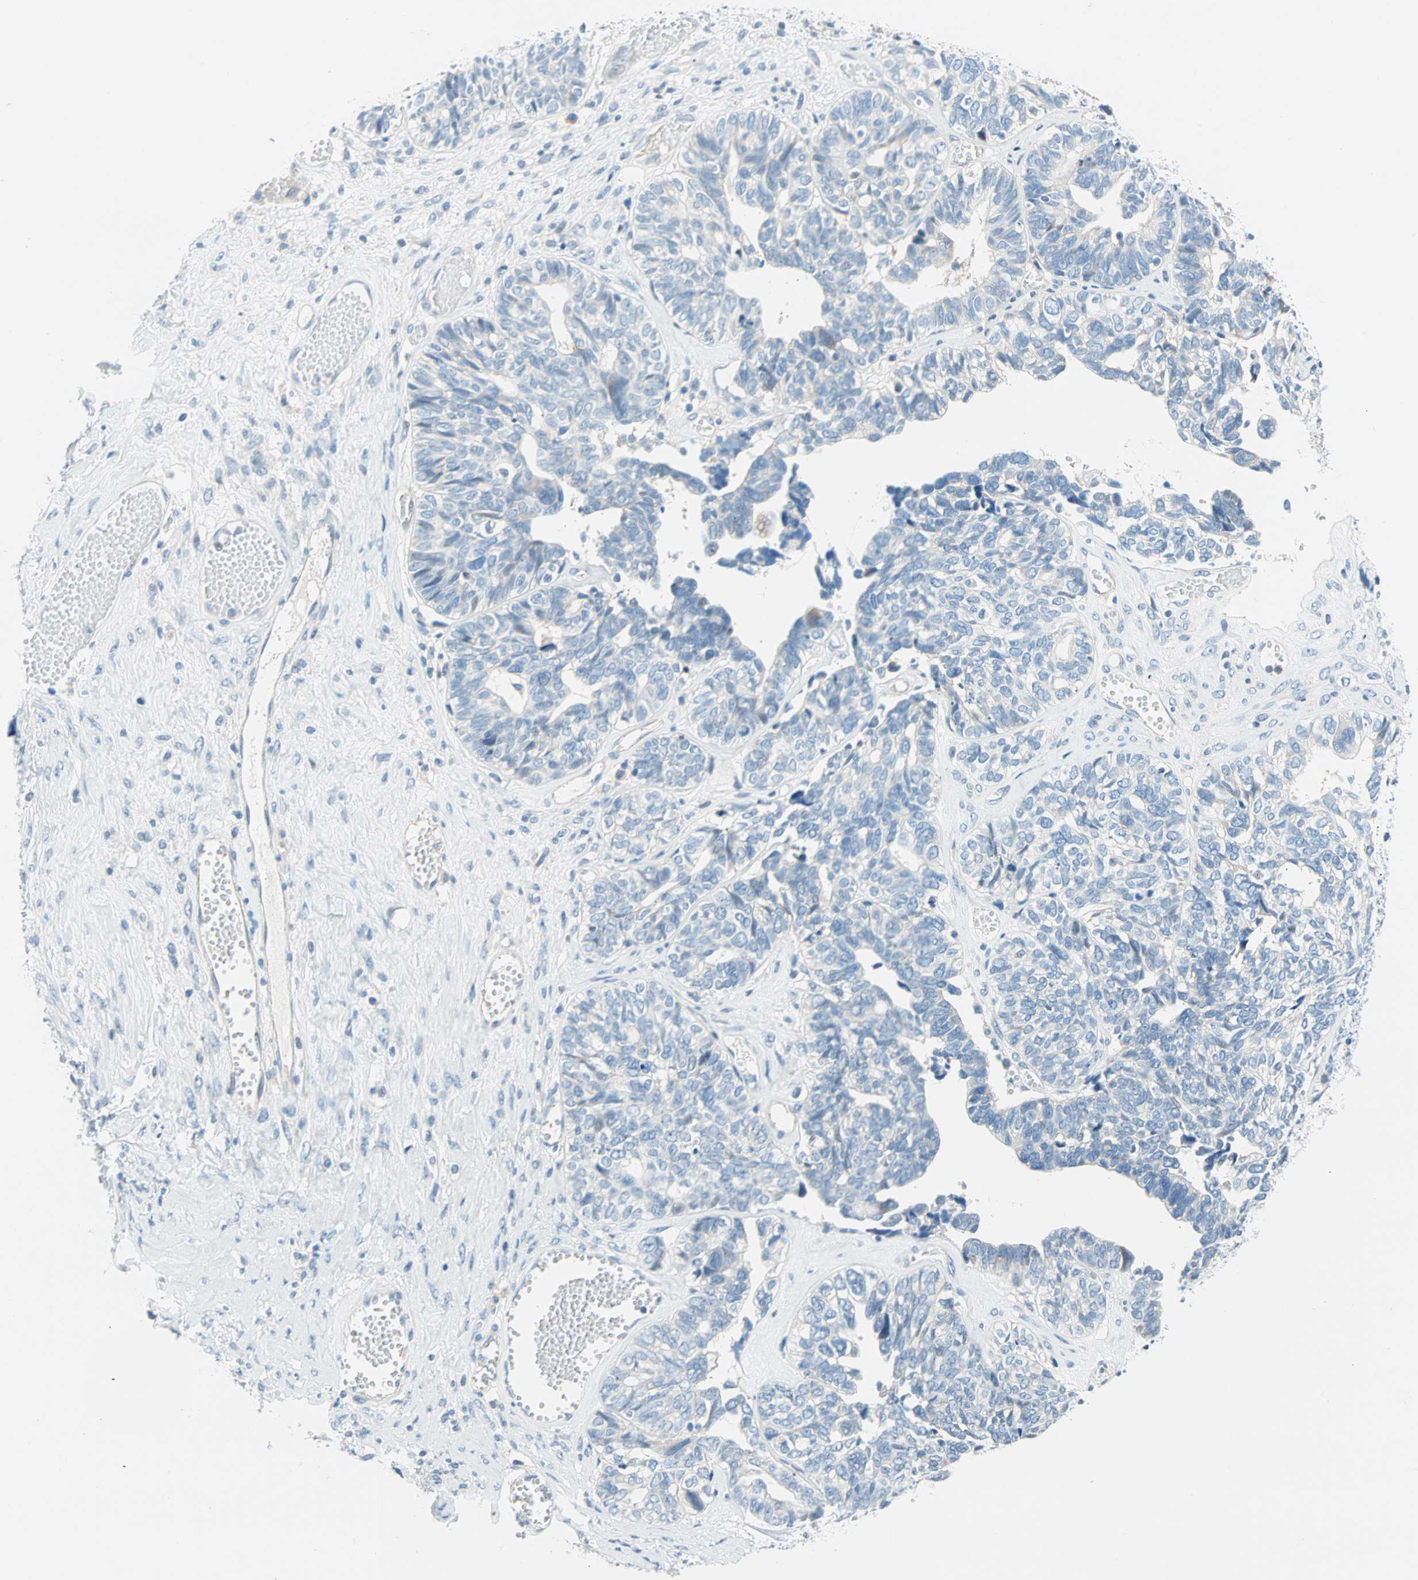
{"staining": {"intensity": "negative", "quantity": "none", "location": "none"}, "tissue": "ovarian cancer", "cell_type": "Tumor cells", "image_type": "cancer", "snomed": [{"axis": "morphology", "description": "Cystadenocarcinoma, serous, NOS"}, {"axis": "topography", "description": "Ovary"}], "caption": "Protein analysis of ovarian cancer (serous cystadenocarcinoma) reveals no significant positivity in tumor cells. The staining was performed using DAB to visualize the protein expression in brown, while the nuclei were stained in blue with hematoxylin (Magnification: 20x).", "gene": "TMEM163", "patient": {"sex": "female", "age": 79}}